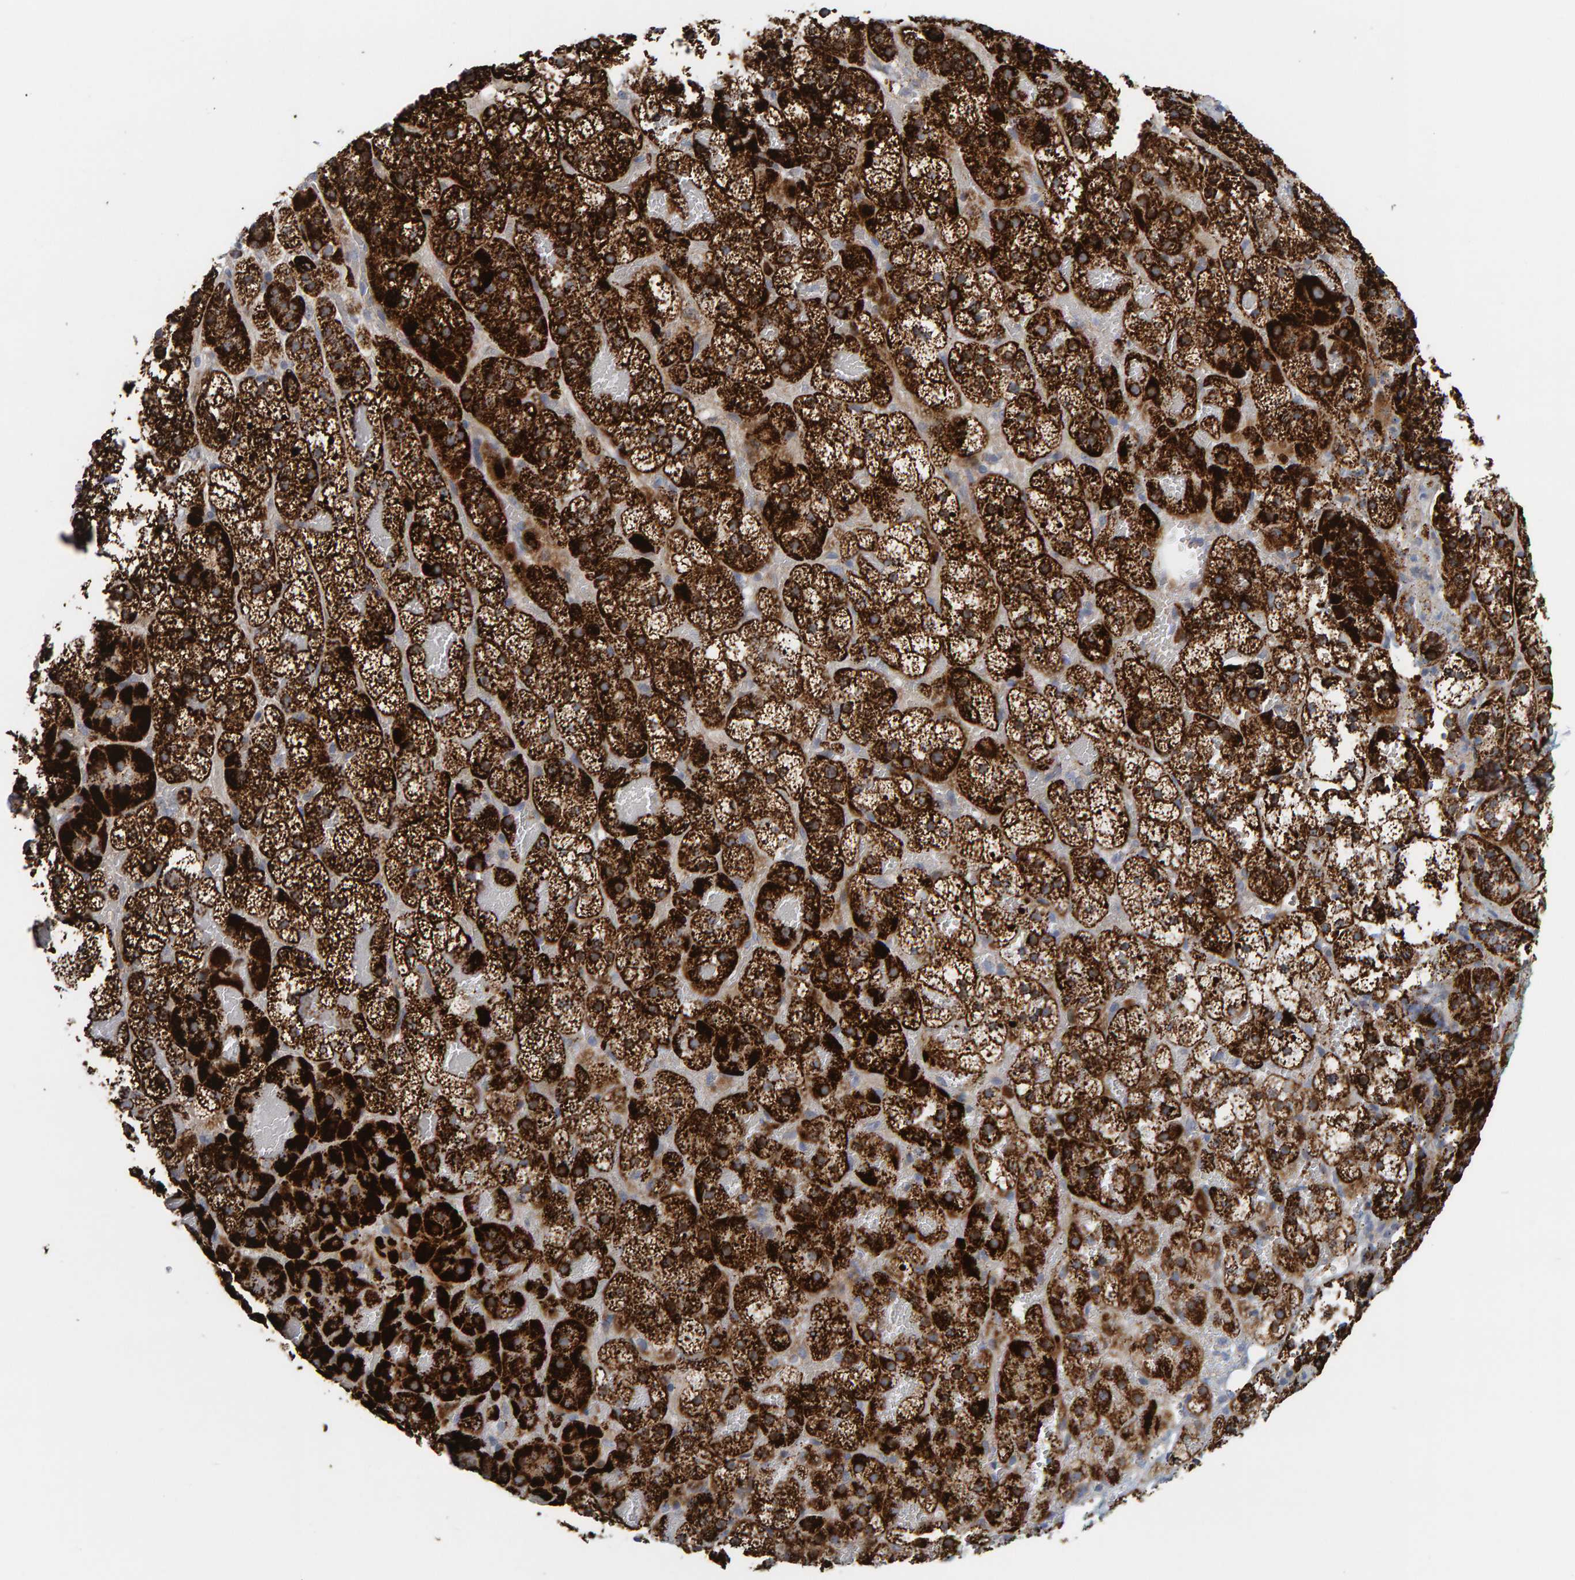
{"staining": {"intensity": "strong", "quantity": ">75%", "location": "cytoplasmic/membranous"}, "tissue": "adrenal gland", "cell_type": "Glandular cells", "image_type": "normal", "snomed": [{"axis": "morphology", "description": "Normal tissue, NOS"}, {"axis": "topography", "description": "Adrenal gland"}], "caption": "Glandular cells demonstrate high levels of strong cytoplasmic/membranous positivity in about >75% of cells in unremarkable adrenal gland.", "gene": "B9D1", "patient": {"sex": "female", "age": 59}}